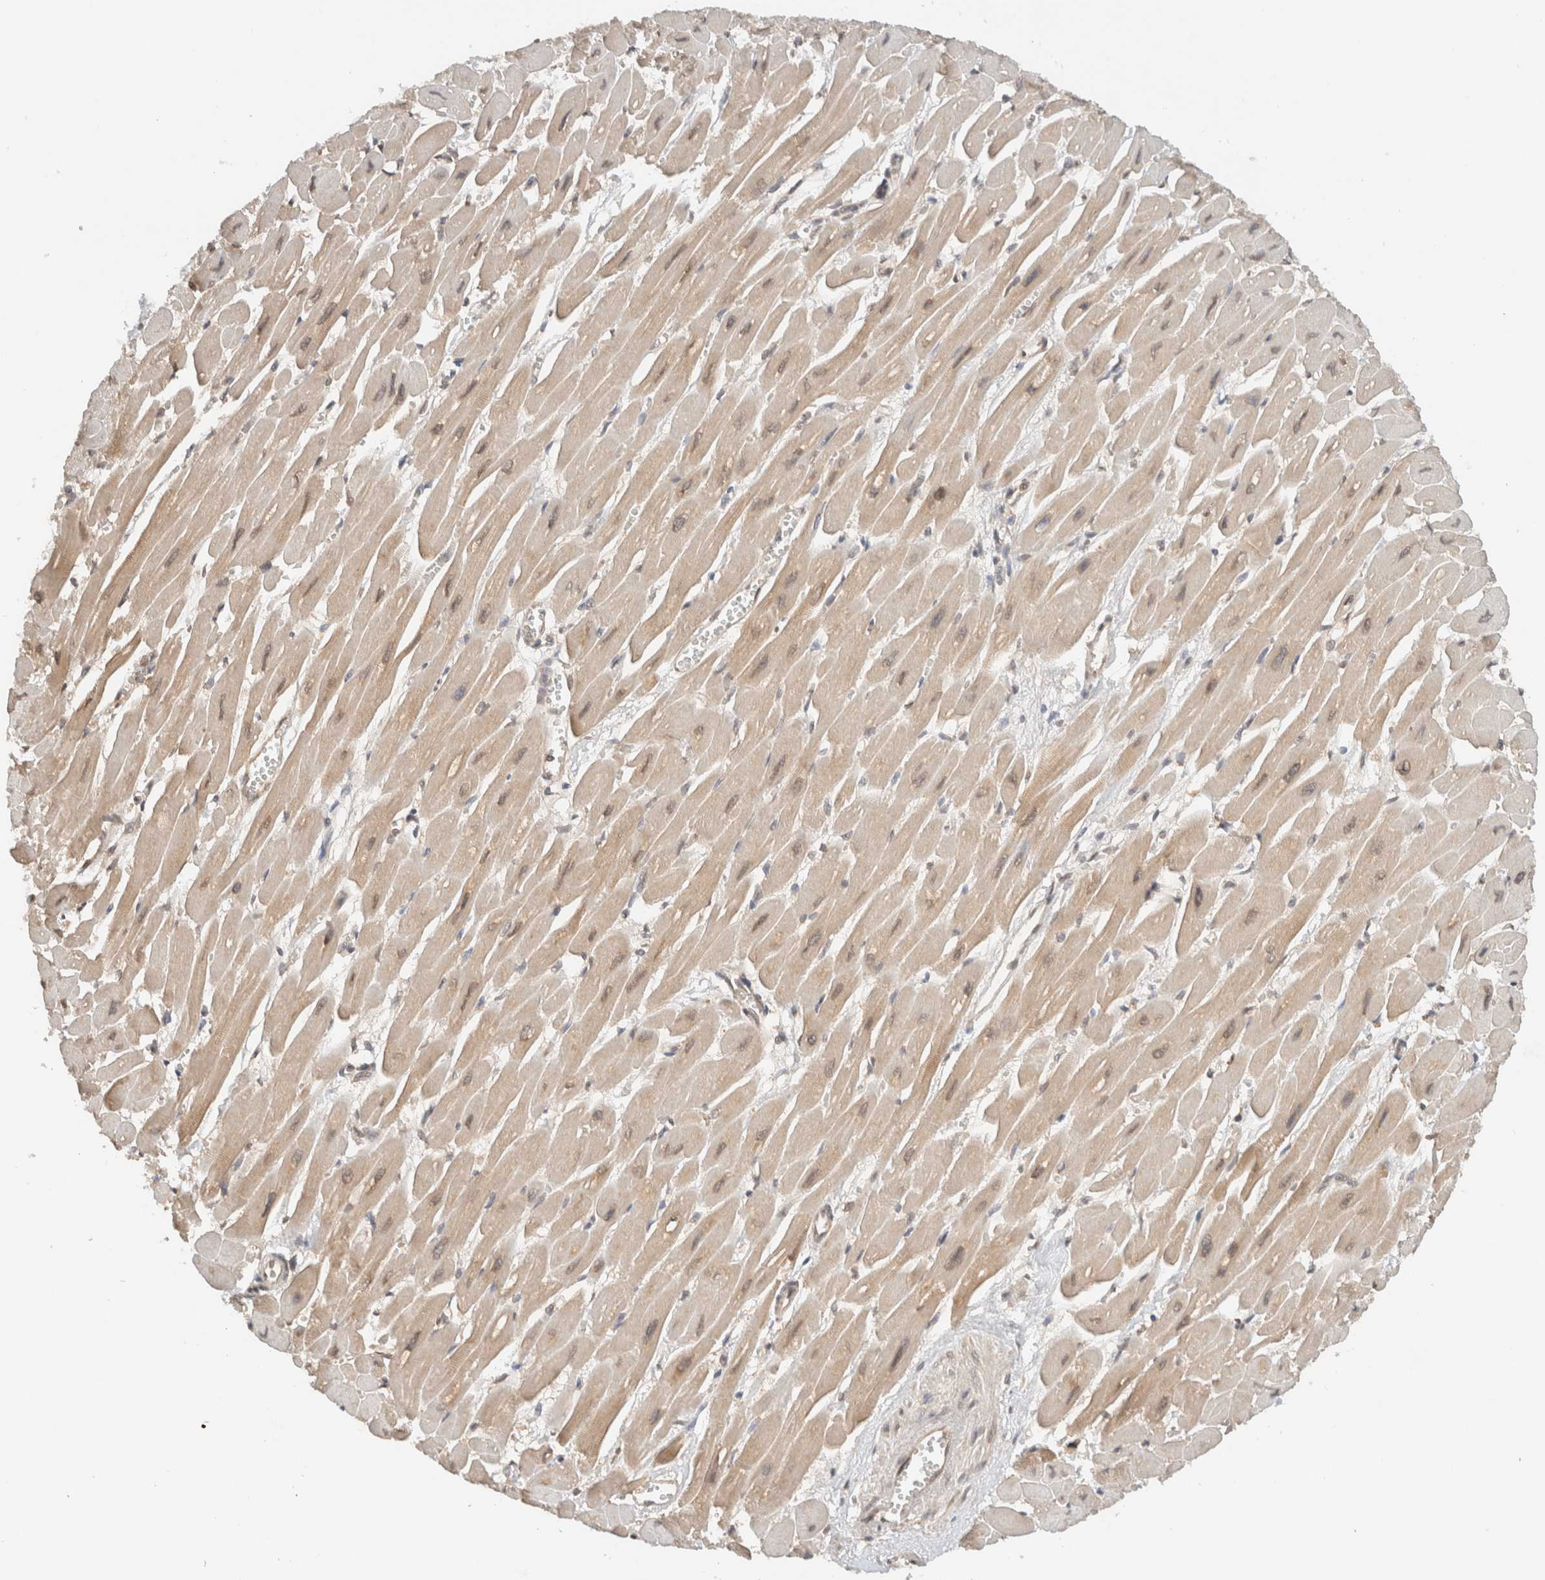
{"staining": {"intensity": "moderate", "quantity": ">75%", "location": "cytoplasmic/membranous"}, "tissue": "heart muscle", "cell_type": "Cardiomyocytes", "image_type": "normal", "snomed": [{"axis": "morphology", "description": "Normal tissue, NOS"}, {"axis": "topography", "description": "Heart"}], "caption": "A histopathology image showing moderate cytoplasmic/membranous expression in about >75% of cardiomyocytes in unremarkable heart muscle, as visualized by brown immunohistochemical staining.", "gene": "ARFGEF2", "patient": {"sex": "female", "age": 54}}